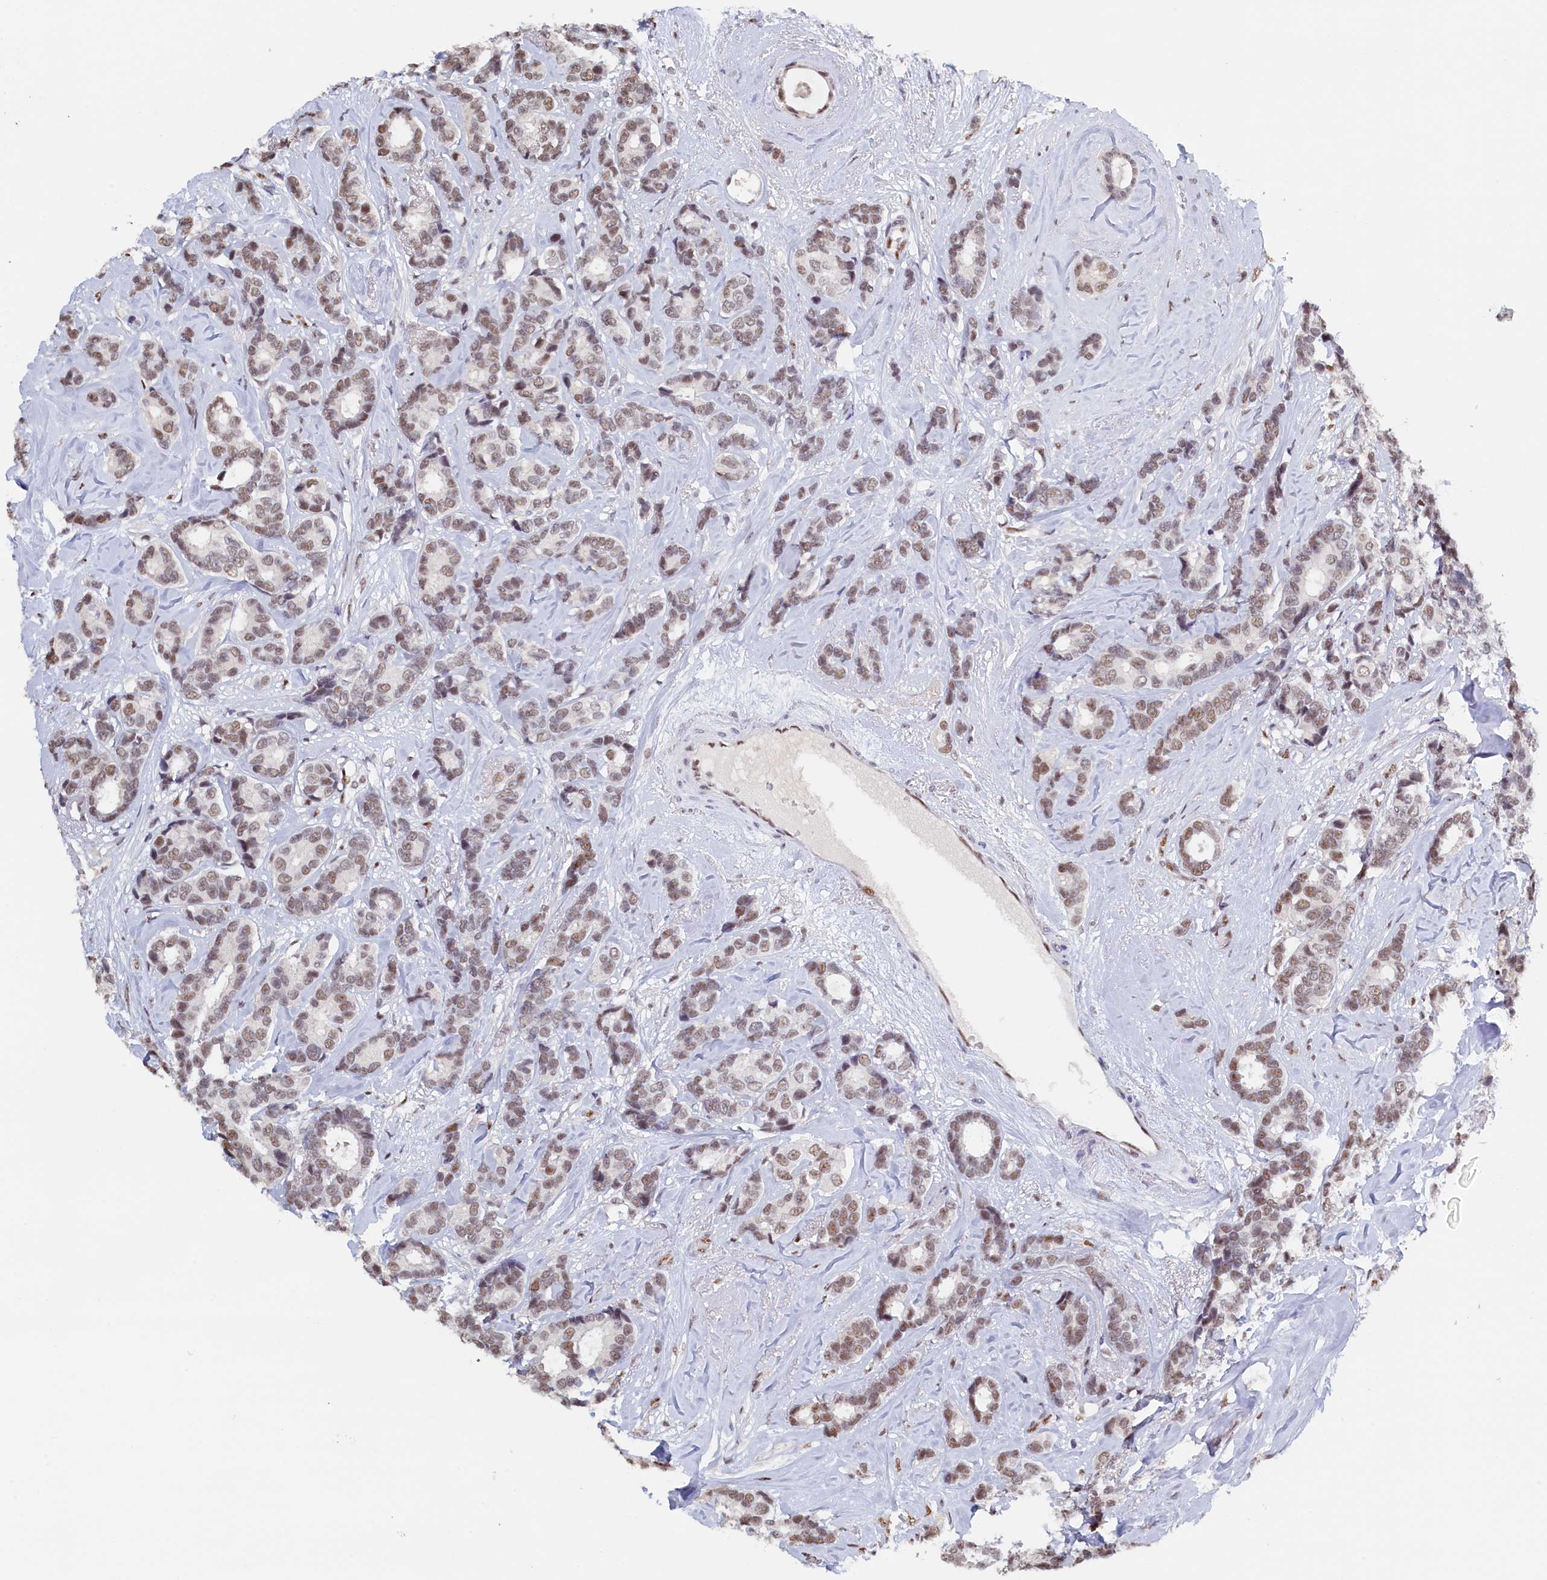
{"staining": {"intensity": "moderate", "quantity": "25%-75%", "location": "nuclear"}, "tissue": "breast cancer", "cell_type": "Tumor cells", "image_type": "cancer", "snomed": [{"axis": "morphology", "description": "Duct carcinoma"}, {"axis": "topography", "description": "Breast"}], "caption": "This is an image of IHC staining of invasive ductal carcinoma (breast), which shows moderate staining in the nuclear of tumor cells.", "gene": "MOSPD3", "patient": {"sex": "female", "age": 87}}